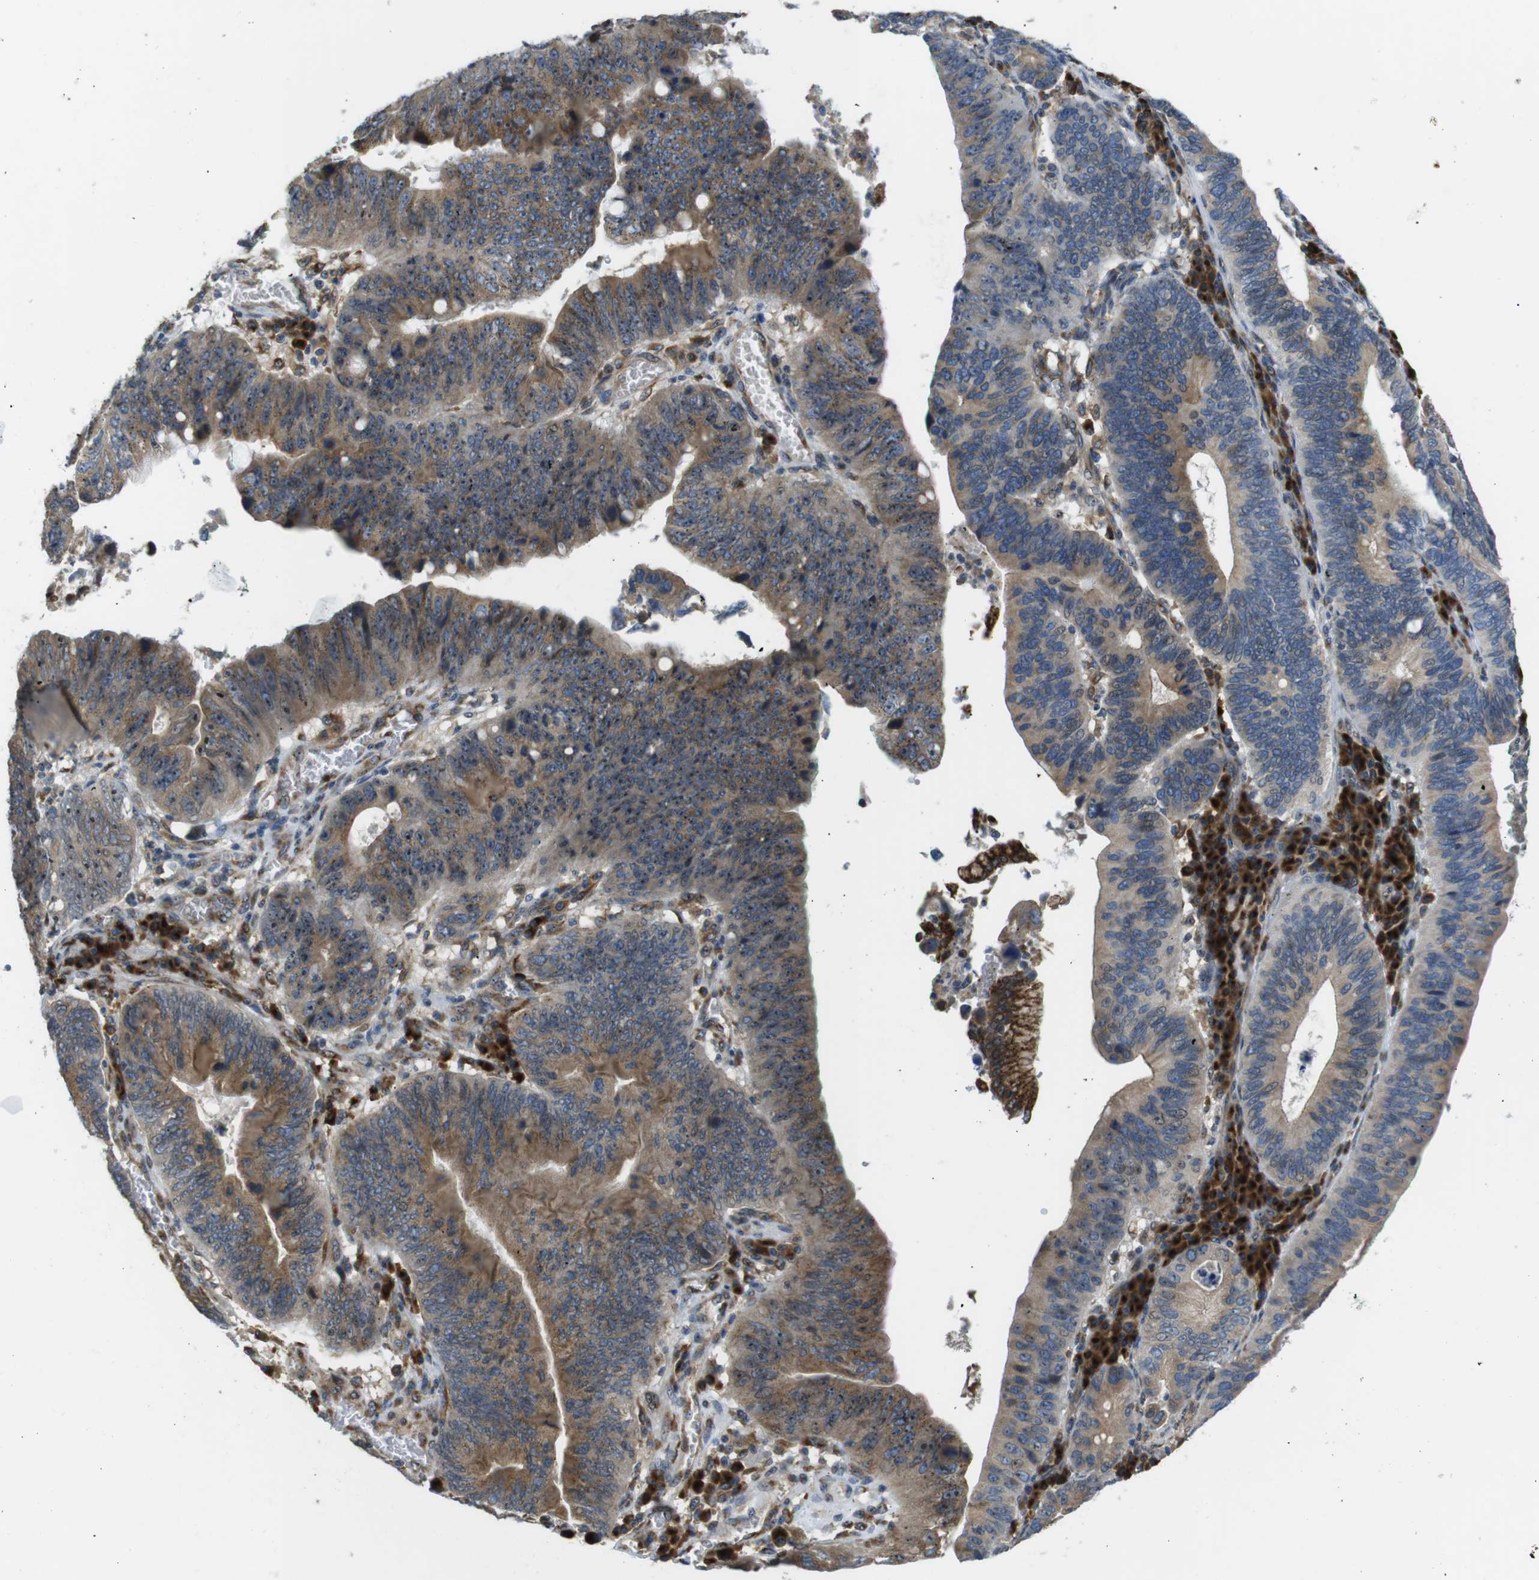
{"staining": {"intensity": "moderate", "quantity": ">75%", "location": "cytoplasmic/membranous"}, "tissue": "stomach cancer", "cell_type": "Tumor cells", "image_type": "cancer", "snomed": [{"axis": "morphology", "description": "Adenocarcinoma, NOS"}, {"axis": "topography", "description": "Stomach"}], "caption": "Adenocarcinoma (stomach) tissue reveals moderate cytoplasmic/membranous positivity in approximately >75% of tumor cells, visualized by immunohistochemistry.", "gene": "TMEM143", "patient": {"sex": "male", "age": 59}}